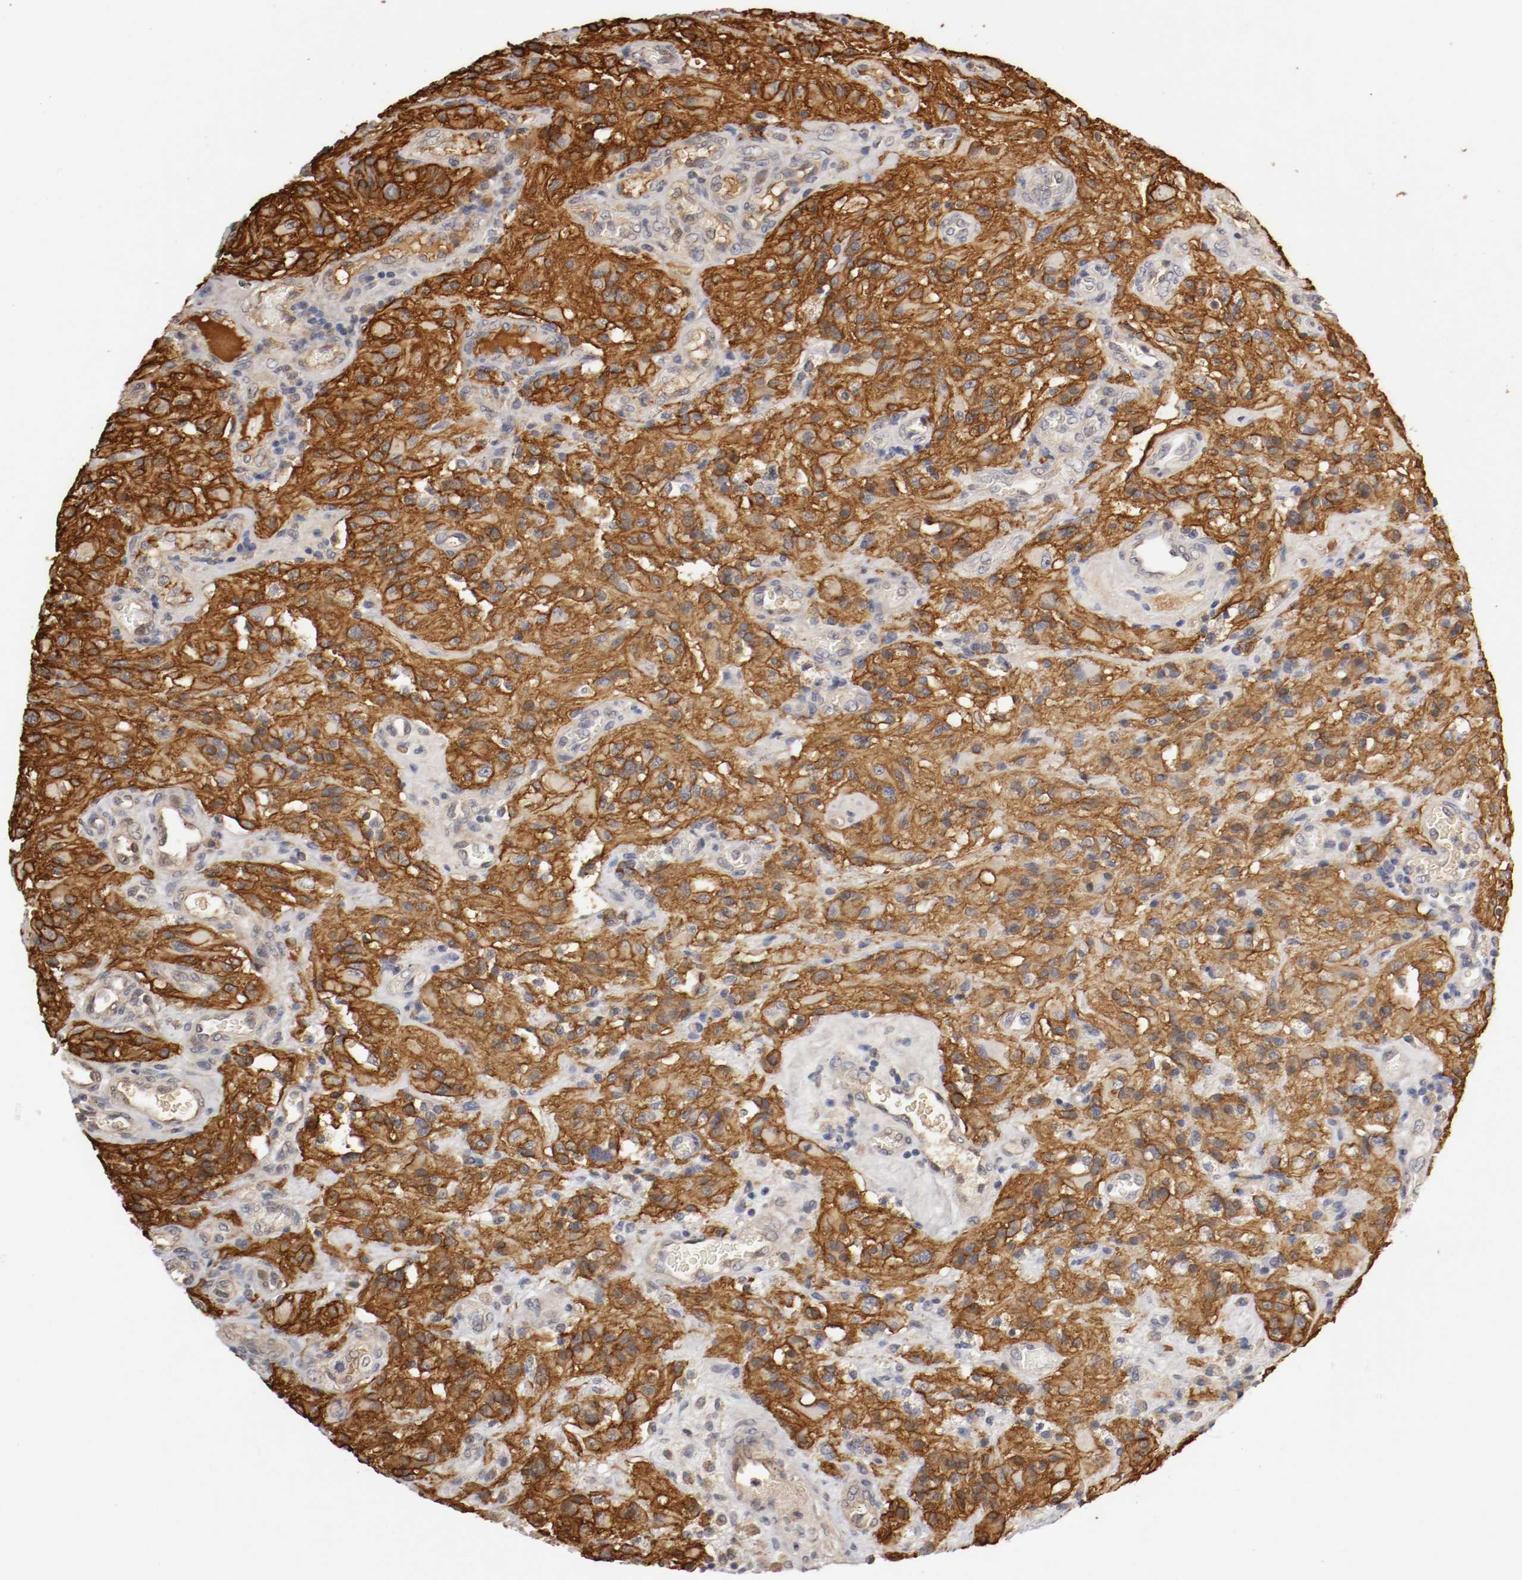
{"staining": {"intensity": "moderate", "quantity": ">75%", "location": "cytoplasmic/membranous"}, "tissue": "glioma", "cell_type": "Tumor cells", "image_type": "cancer", "snomed": [{"axis": "morphology", "description": "Normal tissue, NOS"}, {"axis": "morphology", "description": "Glioma, malignant, High grade"}, {"axis": "topography", "description": "Cerebral cortex"}], "caption": "Immunohistochemistry (IHC) photomicrograph of malignant glioma (high-grade) stained for a protein (brown), which shows medium levels of moderate cytoplasmic/membranous expression in about >75% of tumor cells.", "gene": "TNFRSF1B", "patient": {"sex": "male", "age": 56}}